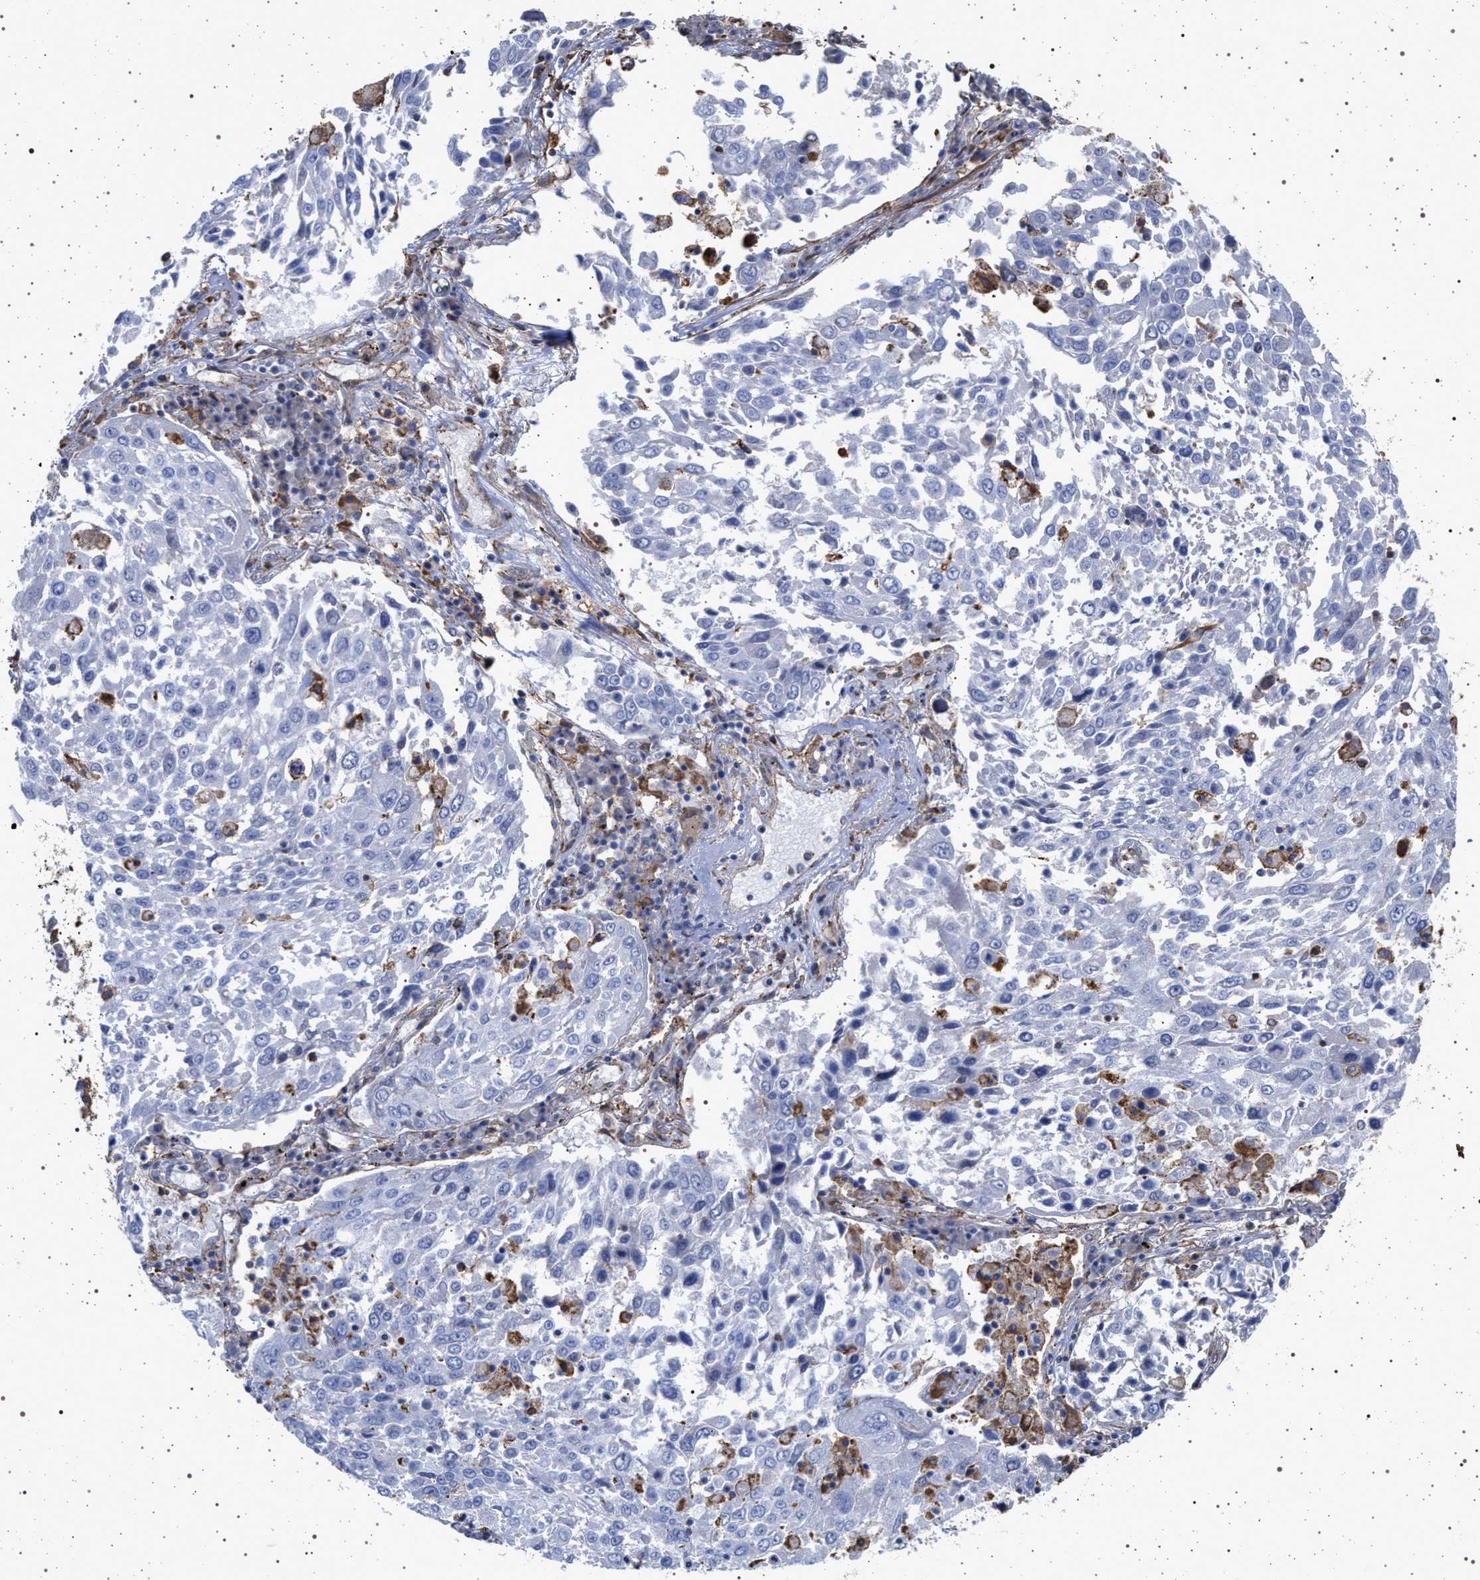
{"staining": {"intensity": "negative", "quantity": "none", "location": "none"}, "tissue": "lung cancer", "cell_type": "Tumor cells", "image_type": "cancer", "snomed": [{"axis": "morphology", "description": "Squamous cell carcinoma, NOS"}, {"axis": "topography", "description": "Lung"}], "caption": "Tumor cells show no significant protein positivity in lung cancer.", "gene": "PLG", "patient": {"sex": "male", "age": 65}}